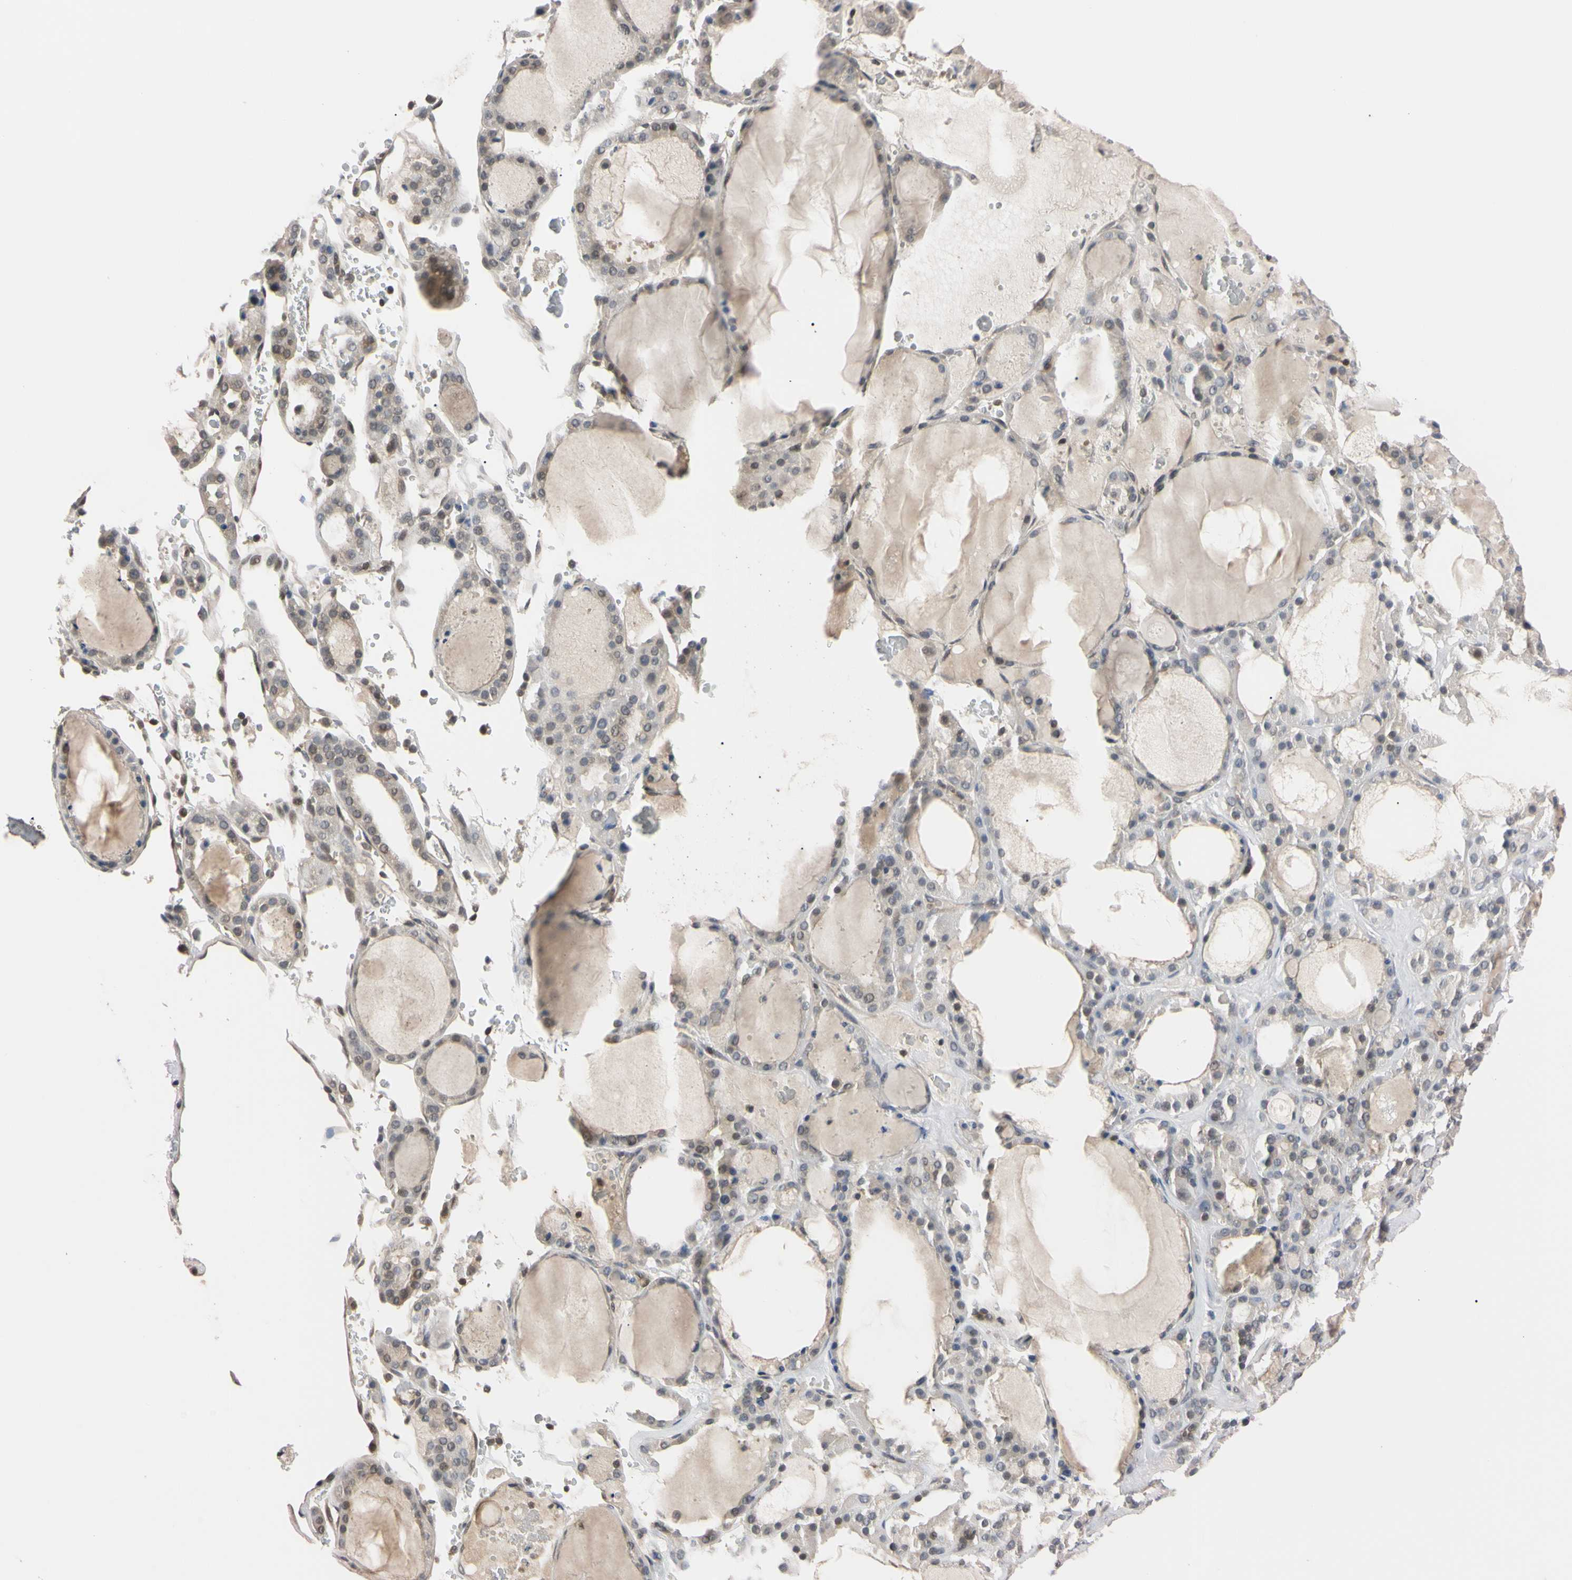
{"staining": {"intensity": "weak", "quantity": "25%-75%", "location": "cytoplasmic/membranous"}, "tissue": "thyroid gland", "cell_type": "Glandular cells", "image_type": "normal", "snomed": [{"axis": "morphology", "description": "Normal tissue, NOS"}, {"axis": "morphology", "description": "Carcinoma, NOS"}, {"axis": "topography", "description": "Thyroid gland"}], "caption": "Thyroid gland stained with a brown dye shows weak cytoplasmic/membranous positive staining in approximately 25%-75% of glandular cells.", "gene": "UBE2I", "patient": {"sex": "female", "age": 86}}